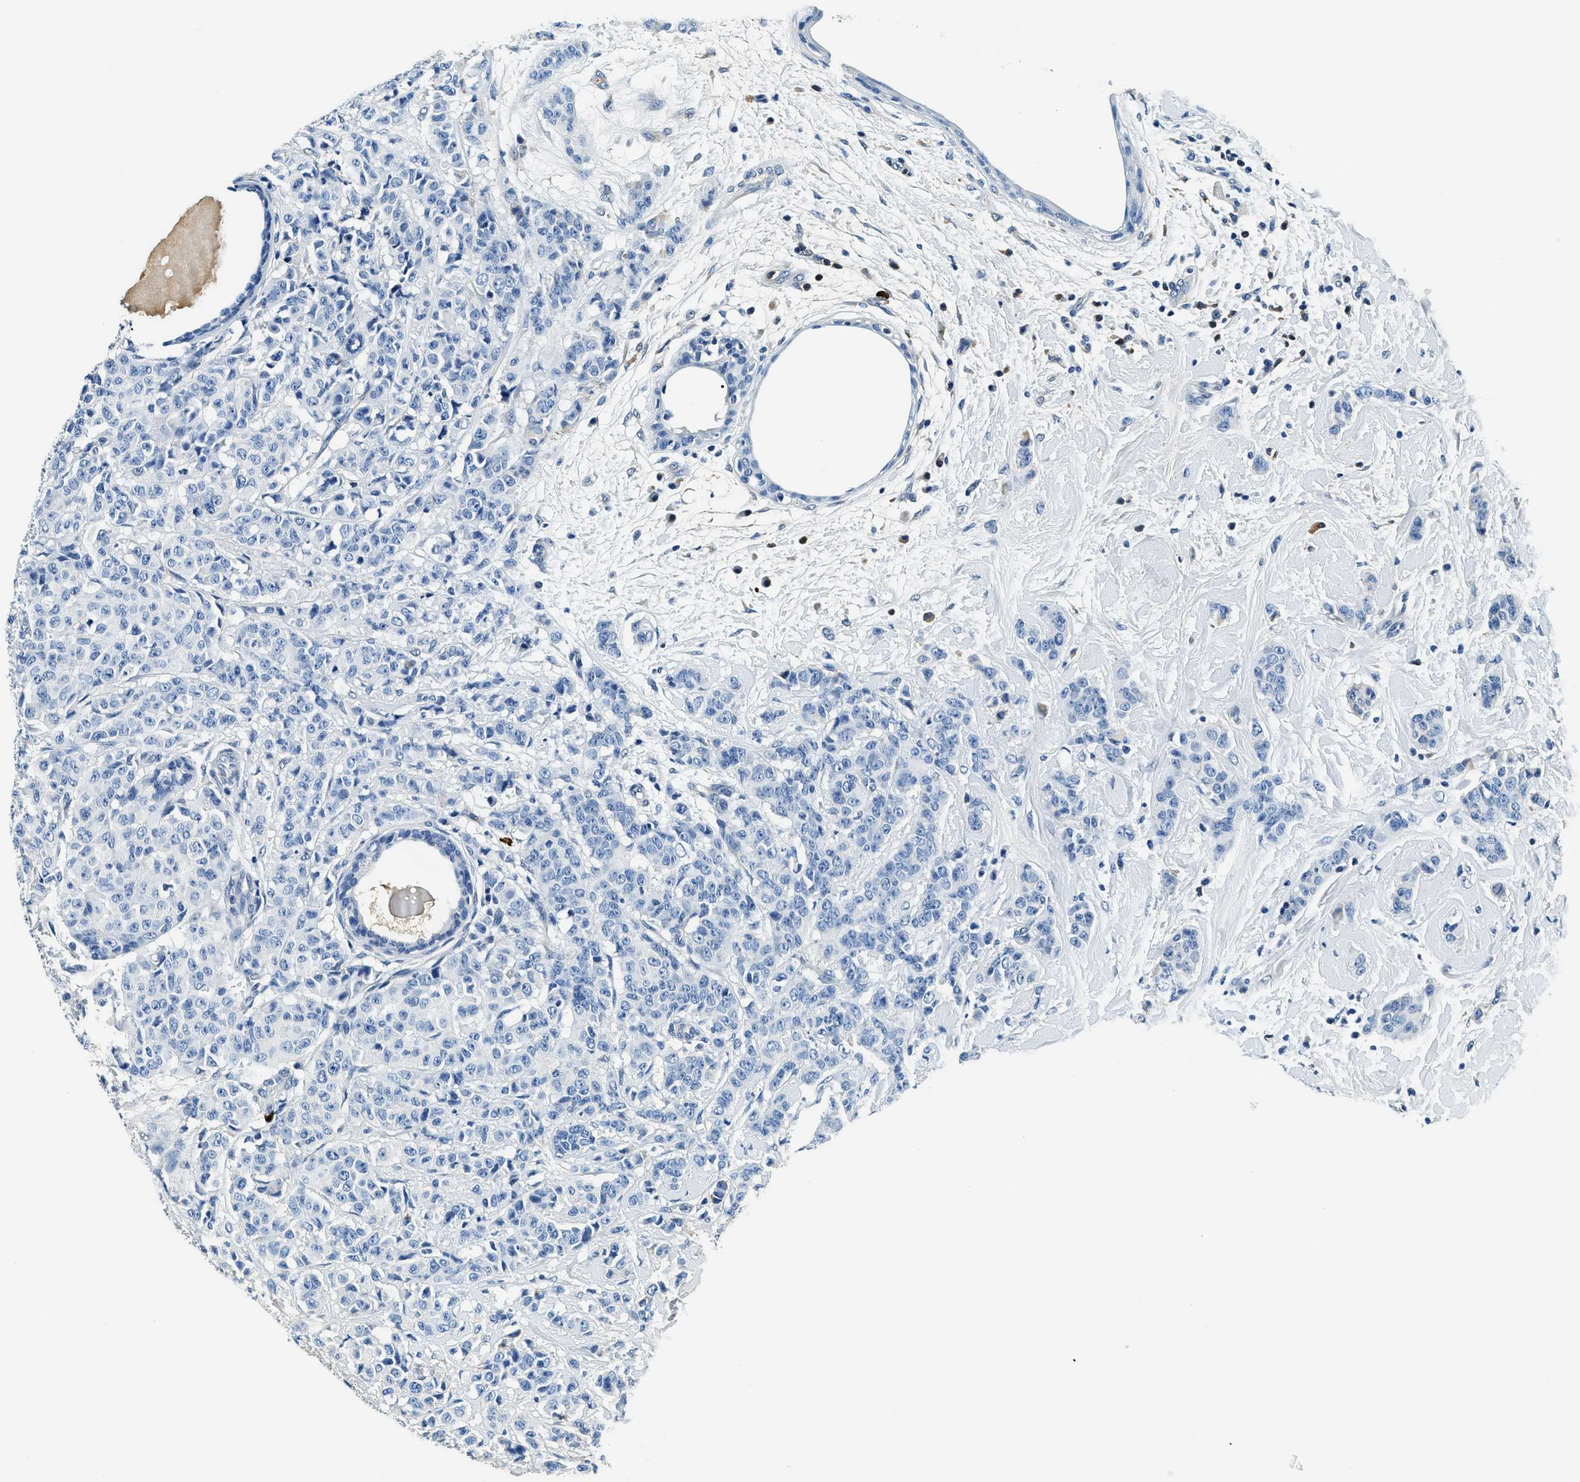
{"staining": {"intensity": "negative", "quantity": "none", "location": "none"}, "tissue": "breast cancer", "cell_type": "Tumor cells", "image_type": "cancer", "snomed": [{"axis": "morphology", "description": "Normal tissue, NOS"}, {"axis": "morphology", "description": "Duct carcinoma"}, {"axis": "topography", "description": "Breast"}], "caption": "Immunohistochemical staining of human breast infiltrating ductal carcinoma shows no significant staining in tumor cells. Nuclei are stained in blue.", "gene": "TMEM186", "patient": {"sex": "female", "age": 40}}